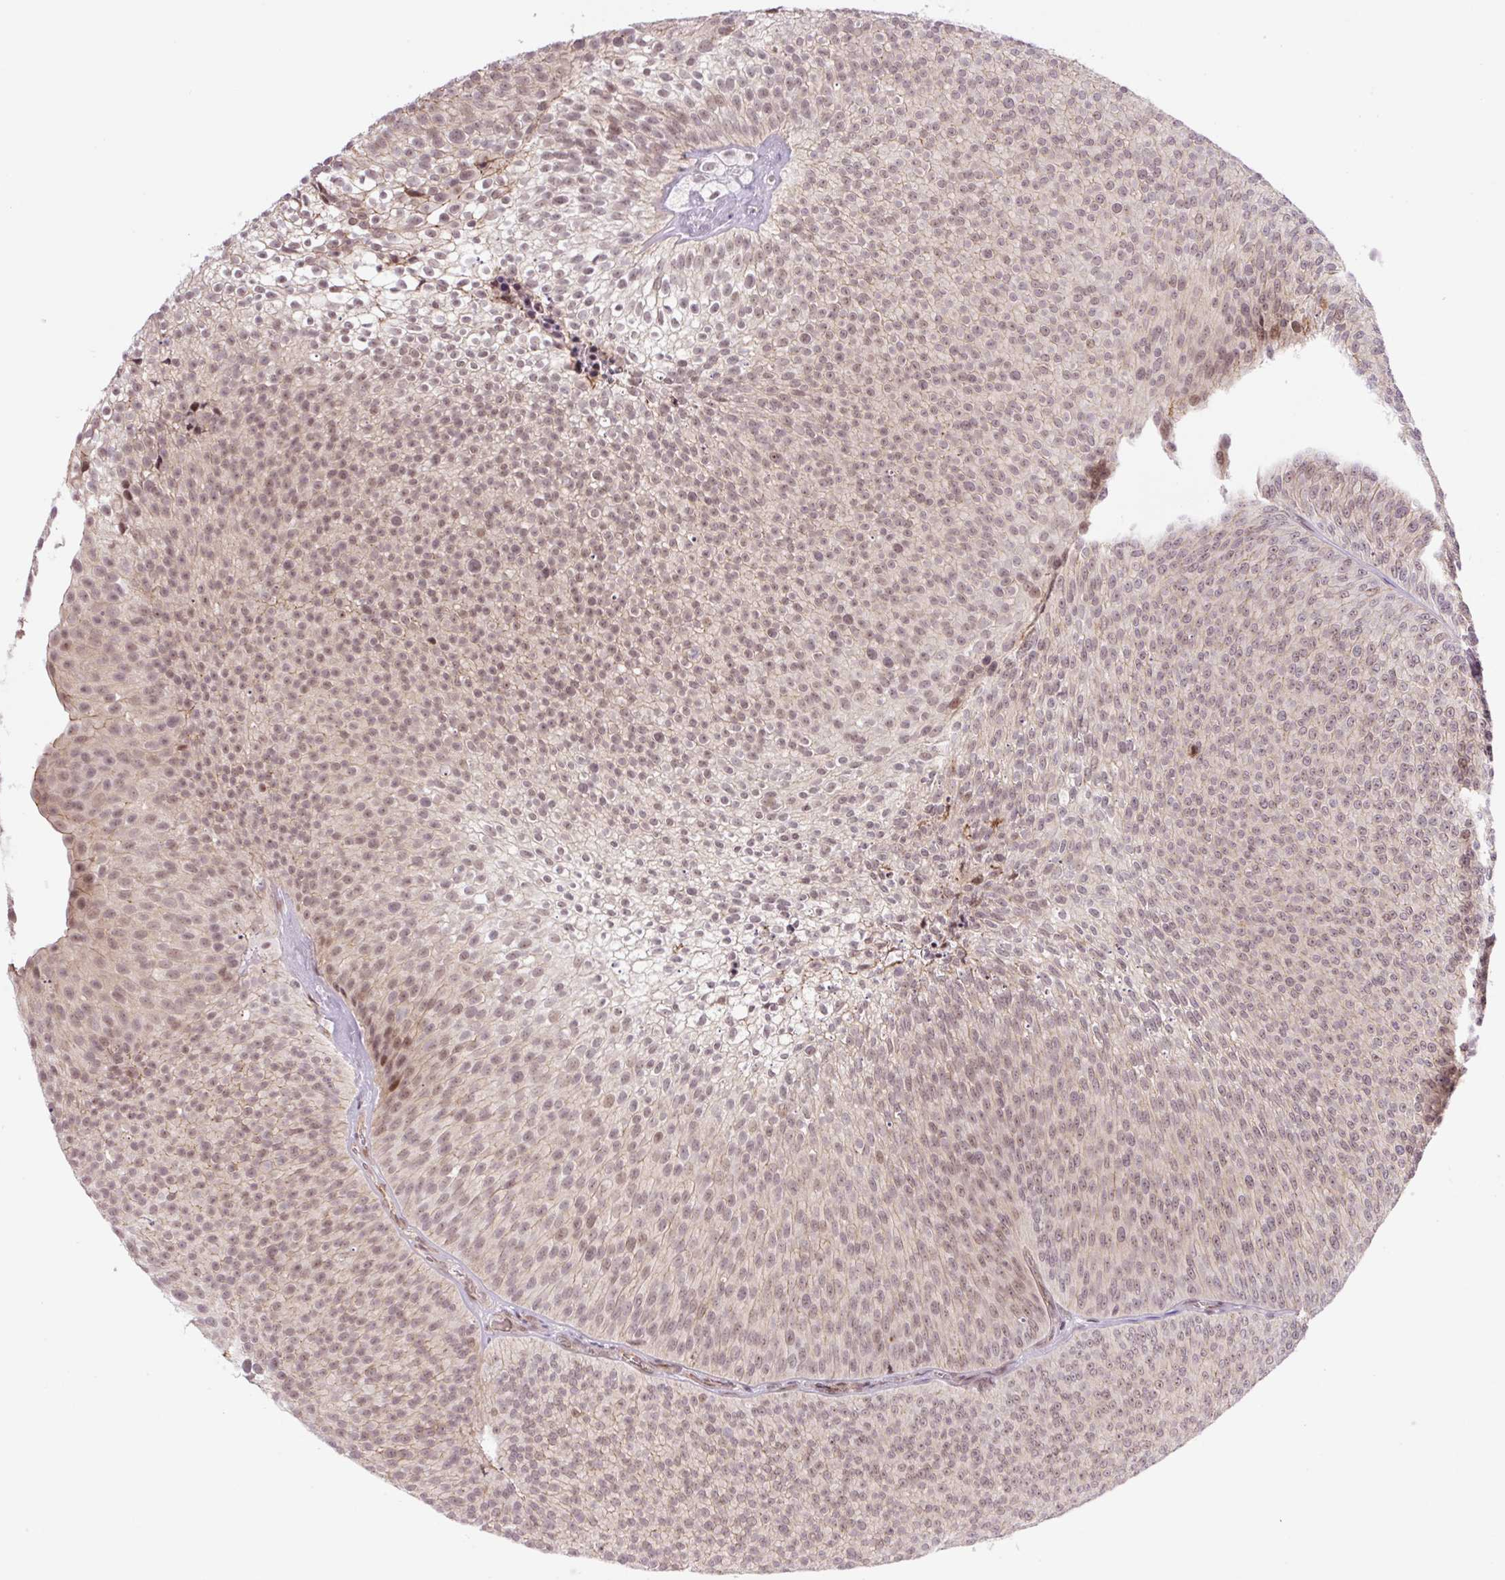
{"staining": {"intensity": "moderate", "quantity": "25%-75%", "location": "nuclear"}, "tissue": "urothelial cancer", "cell_type": "Tumor cells", "image_type": "cancer", "snomed": [{"axis": "morphology", "description": "Urothelial carcinoma, Low grade"}, {"axis": "topography", "description": "Urinary bladder"}], "caption": "Immunohistochemistry (IHC) of human urothelial cancer exhibits medium levels of moderate nuclear staining in about 25%-75% of tumor cells.", "gene": "ICE1", "patient": {"sex": "male", "age": 91}}